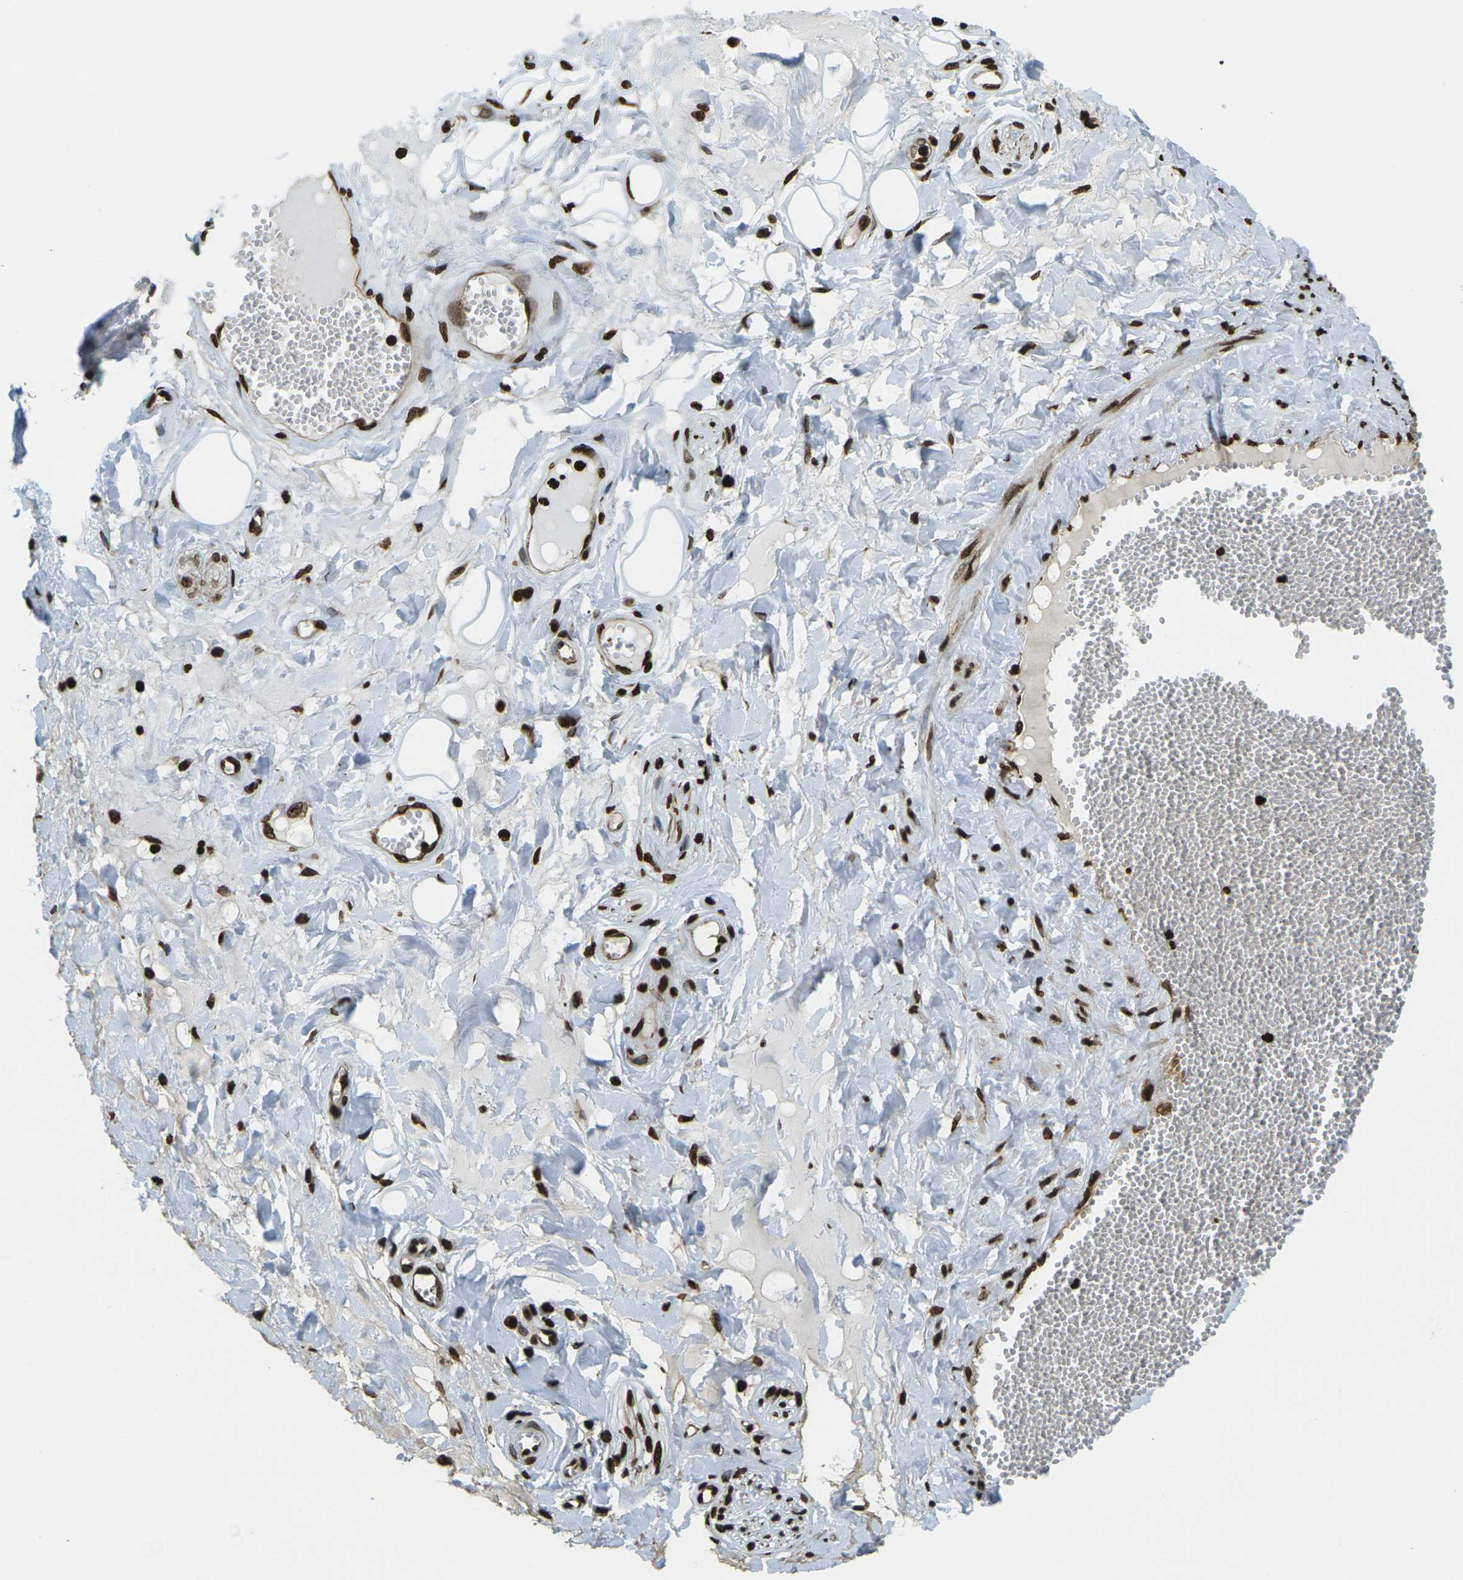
{"staining": {"intensity": "strong", "quantity": ">75%", "location": "nuclear"}, "tissue": "adipose tissue", "cell_type": "Adipocytes", "image_type": "normal", "snomed": [{"axis": "morphology", "description": "Normal tissue, NOS"}, {"axis": "morphology", "description": "Inflammation, NOS"}, {"axis": "topography", "description": "Salivary gland"}, {"axis": "topography", "description": "Peripheral nerve tissue"}], "caption": "Immunohistochemistry (IHC) image of normal adipose tissue stained for a protein (brown), which displays high levels of strong nuclear expression in about >75% of adipocytes.", "gene": "H1", "patient": {"sex": "female", "age": 75}}